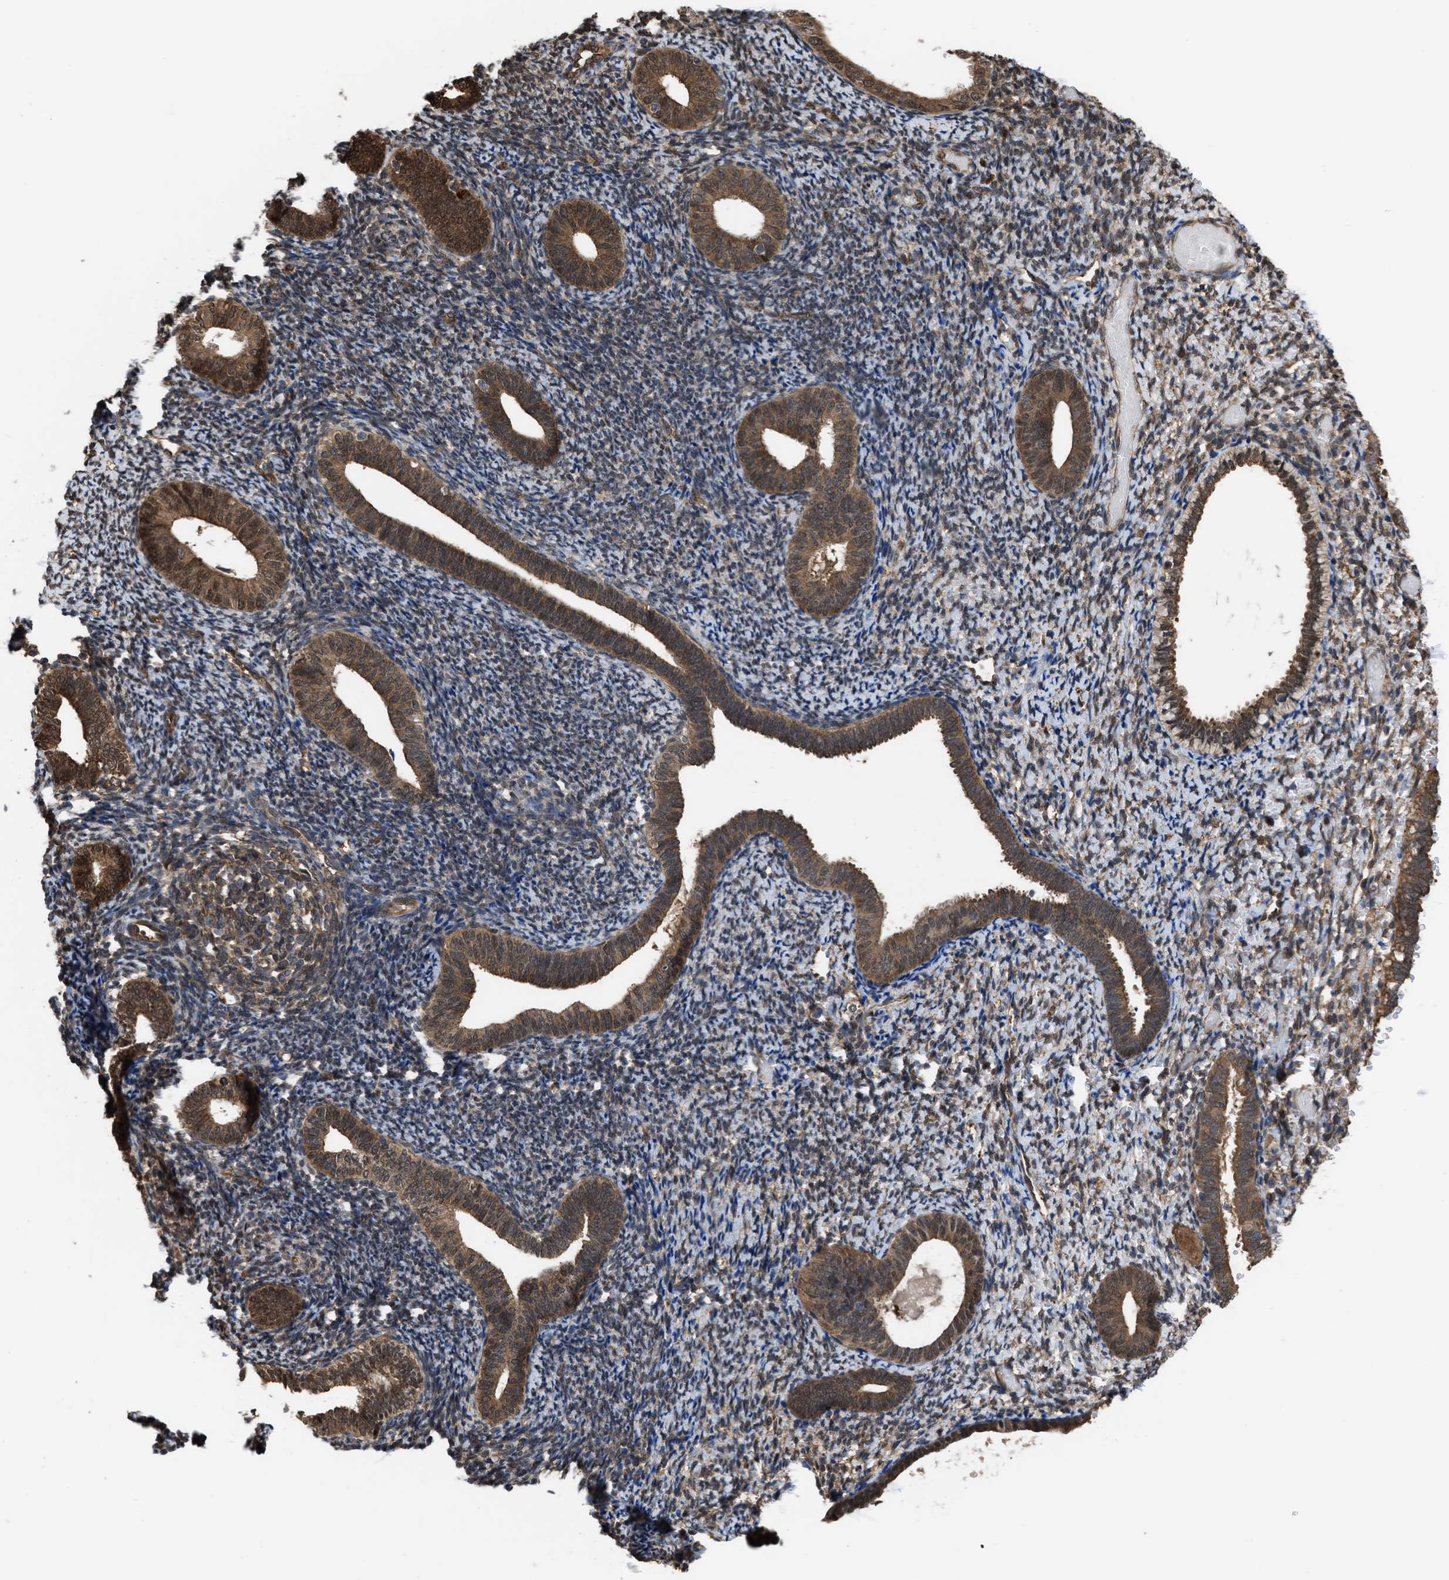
{"staining": {"intensity": "moderate", "quantity": "25%-75%", "location": "cytoplasmic/membranous,nuclear"}, "tissue": "endometrium", "cell_type": "Cells in endometrial stroma", "image_type": "normal", "snomed": [{"axis": "morphology", "description": "Normal tissue, NOS"}, {"axis": "topography", "description": "Endometrium"}], "caption": "DAB (3,3'-diaminobenzidine) immunohistochemical staining of benign endometrium demonstrates moderate cytoplasmic/membranous,nuclear protein staining in approximately 25%-75% of cells in endometrial stroma.", "gene": "YWHAG", "patient": {"sex": "female", "age": 66}}